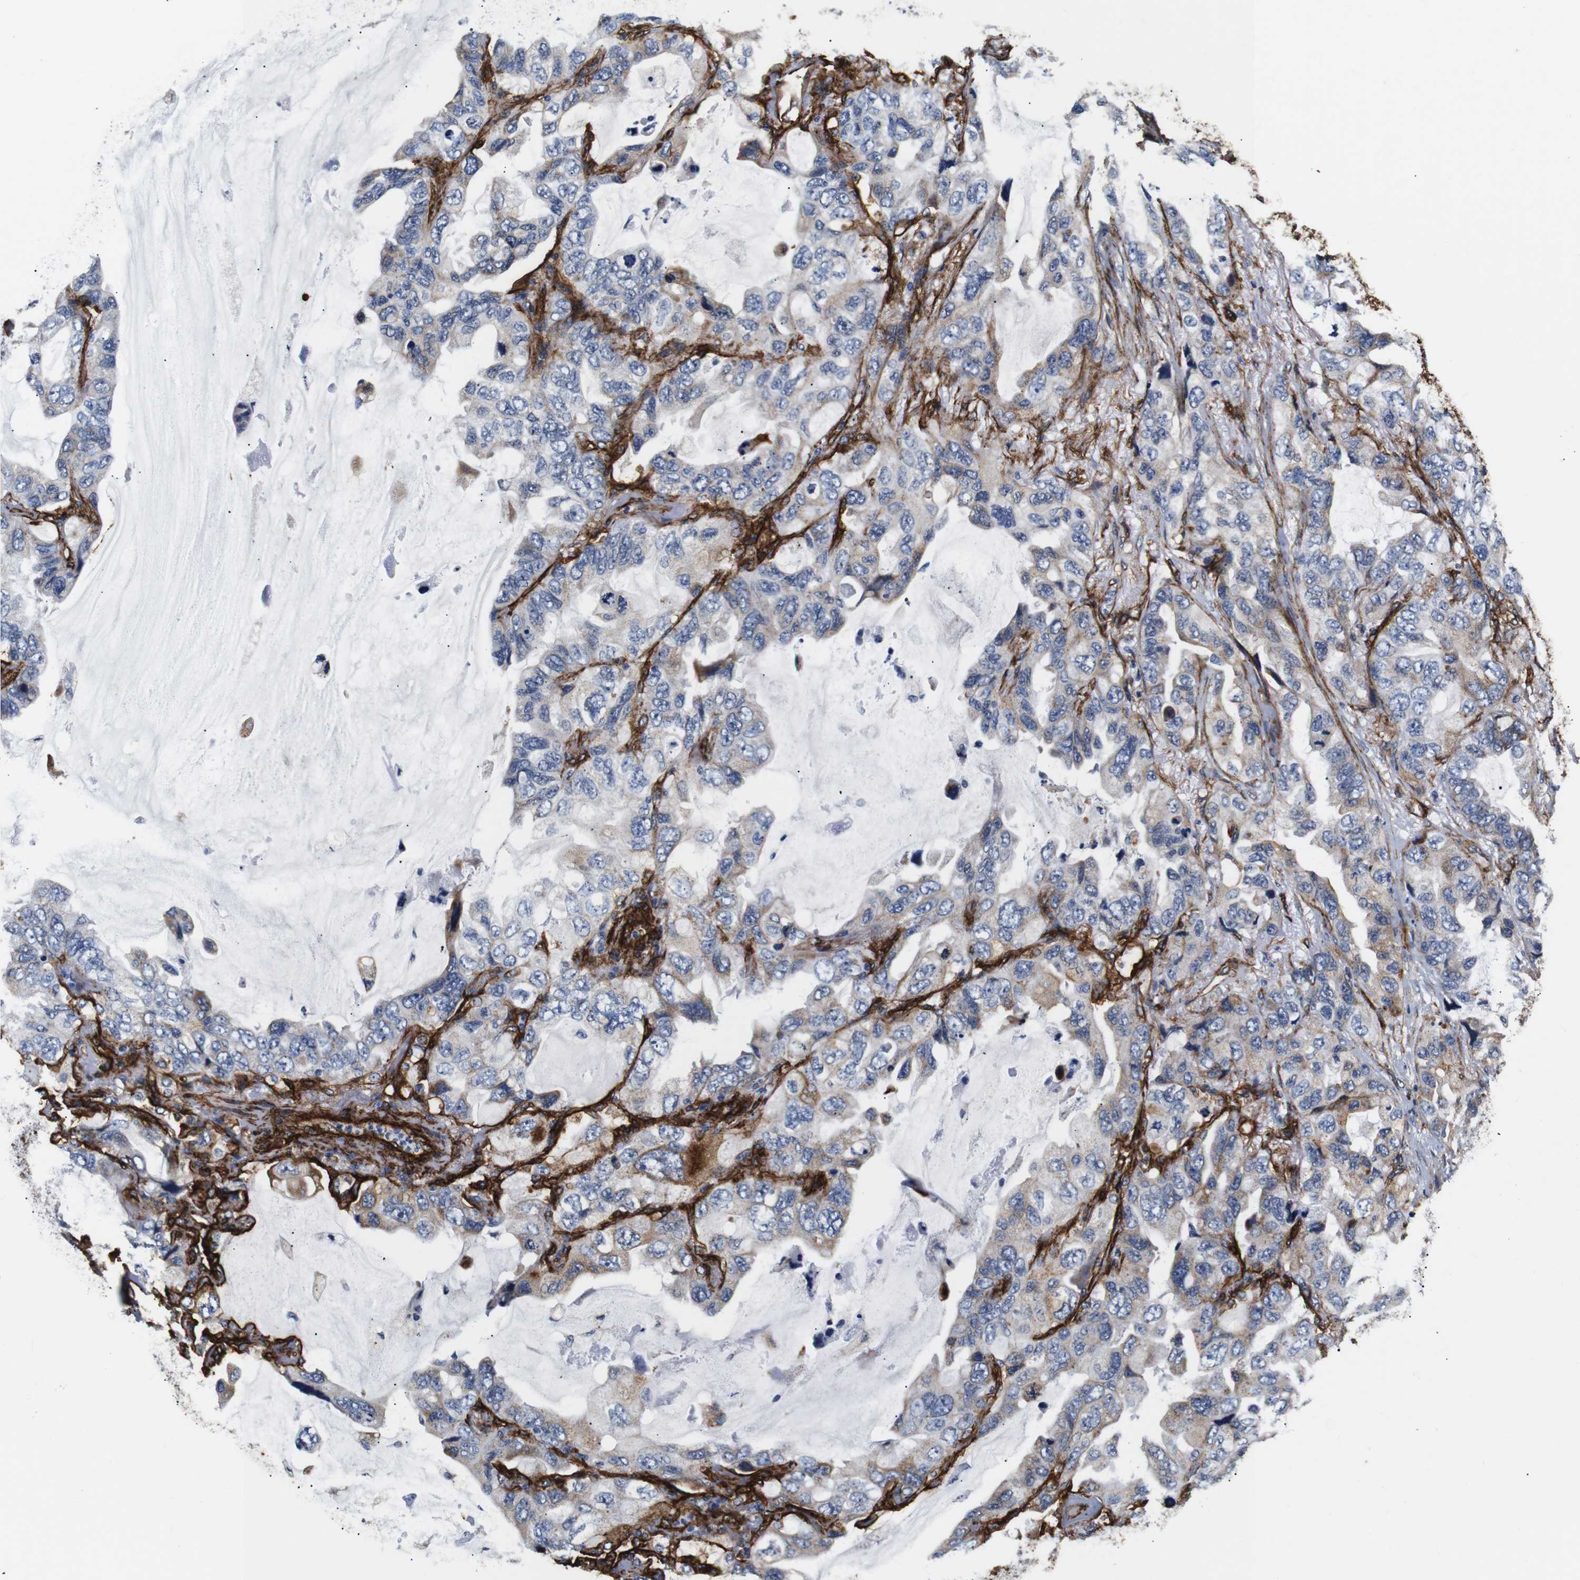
{"staining": {"intensity": "weak", "quantity": "25%-75%", "location": "cytoplasmic/membranous"}, "tissue": "lung cancer", "cell_type": "Tumor cells", "image_type": "cancer", "snomed": [{"axis": "morphology", "description": "Squamous cell carcinoma, NOS"}, {"axis": "topography", "description": "Lung"}], "caption": "The immunohistochemical stain highlights weak cytoplasmic/membranous expression in tumor cells of lung squamous cell carcinoma tissue. (Brightfield microscopy of DAB IHC at high magnification).", "gene": "CAV2", "patient": {"sex": "female", "age": 73}}